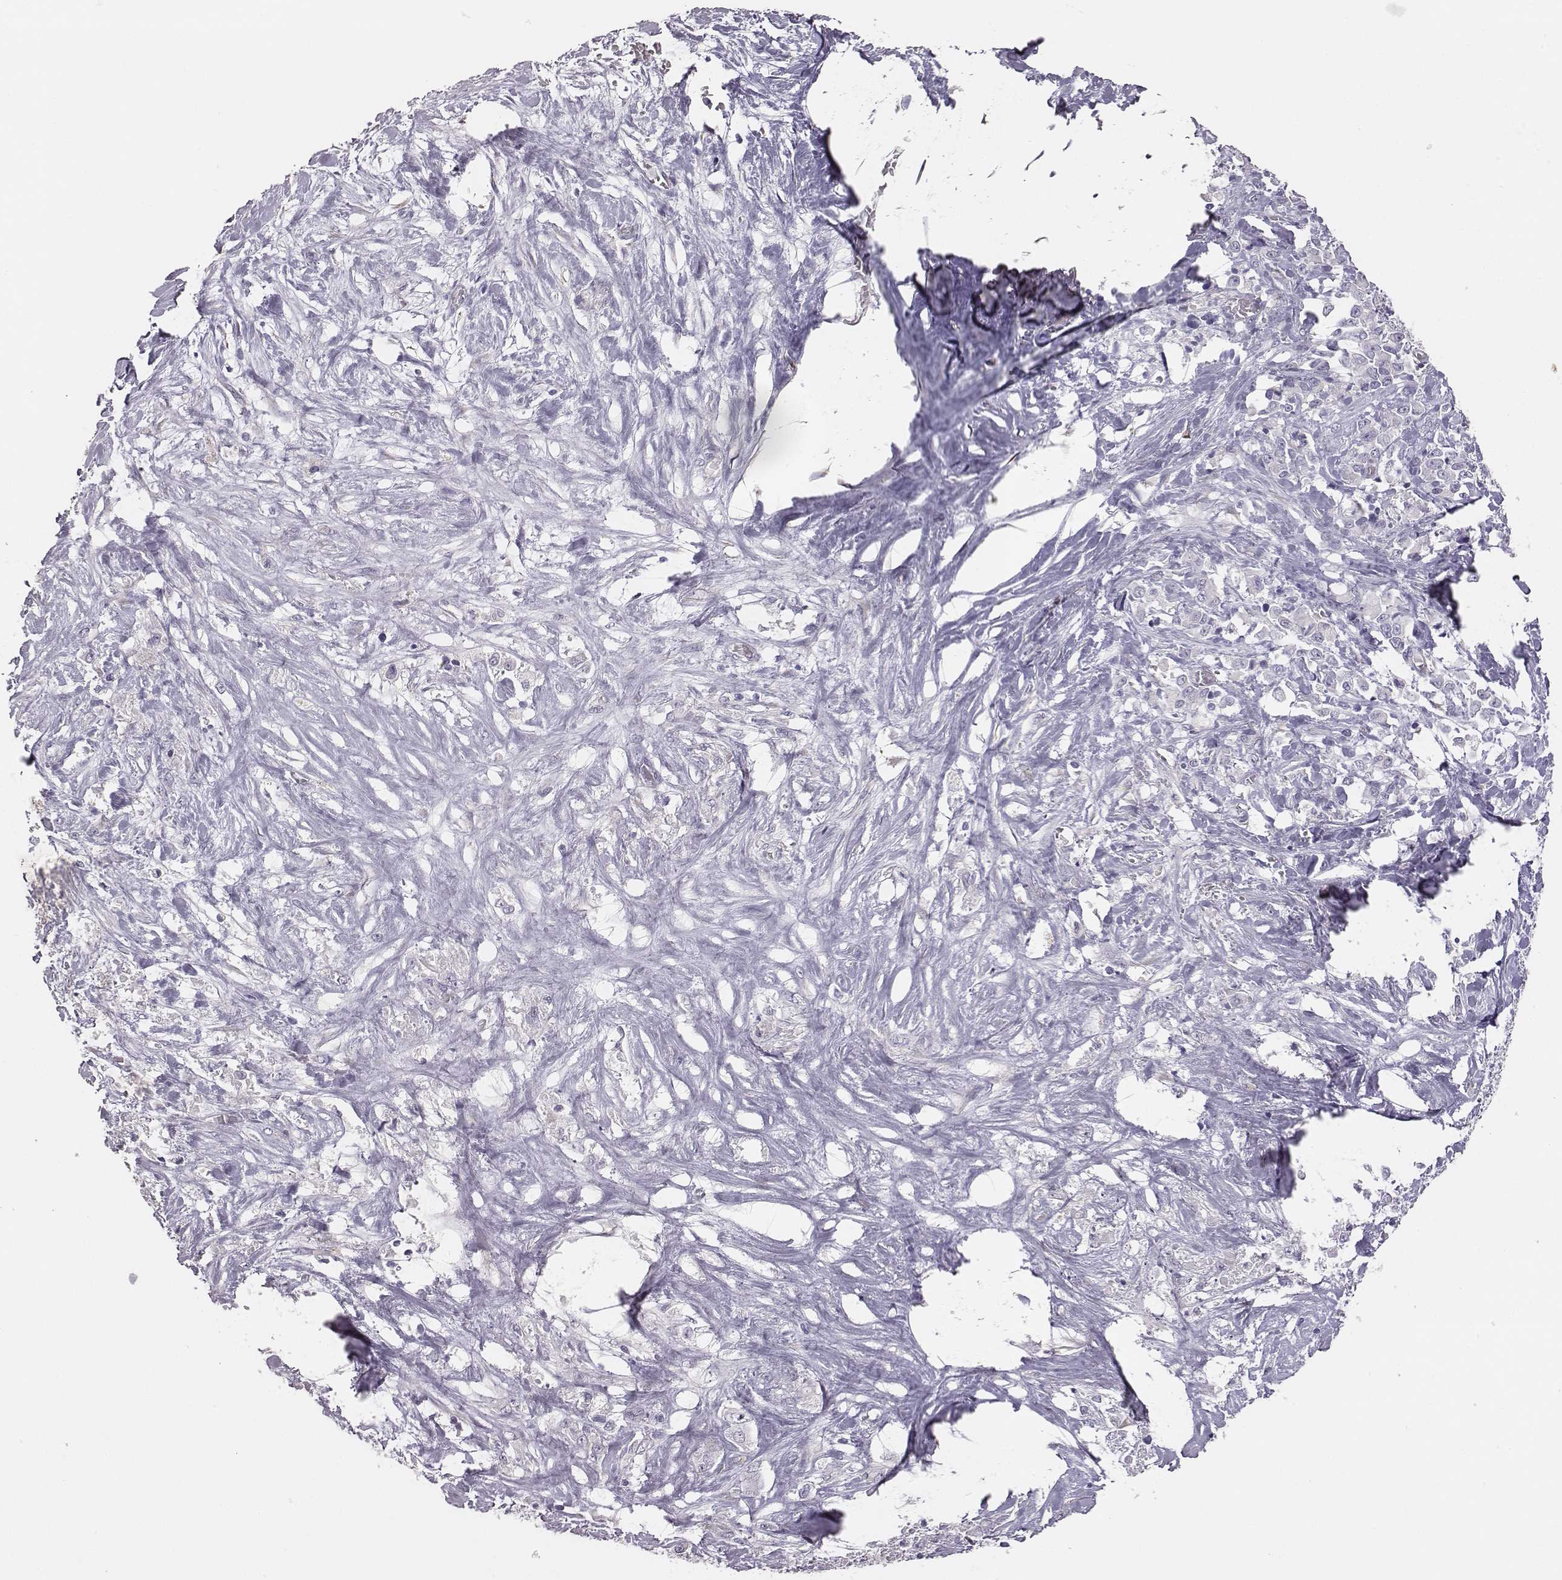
{"staining": {"intensity": "negative", "quantity": "none", "location": "none"}, "tissue": "stomach cancer", "cell_type": "Tumor cells", "image_type": "cancer", "snomed": [{"axis": "morphology", "description": "Adenocarcinoma, NOS"}, {"axis": "topography", "description": "Stomach"}], "caption": "An image of human stomach cancer (adenocarcinoma) is negative for staining in tumor cells. (DAB (3,3'-diaminobenzidine) IHC visualized using brightfield microscopy, high magnification).", "gene": "GUCA1A", "patient": {"sex": "female", "age": 76}}